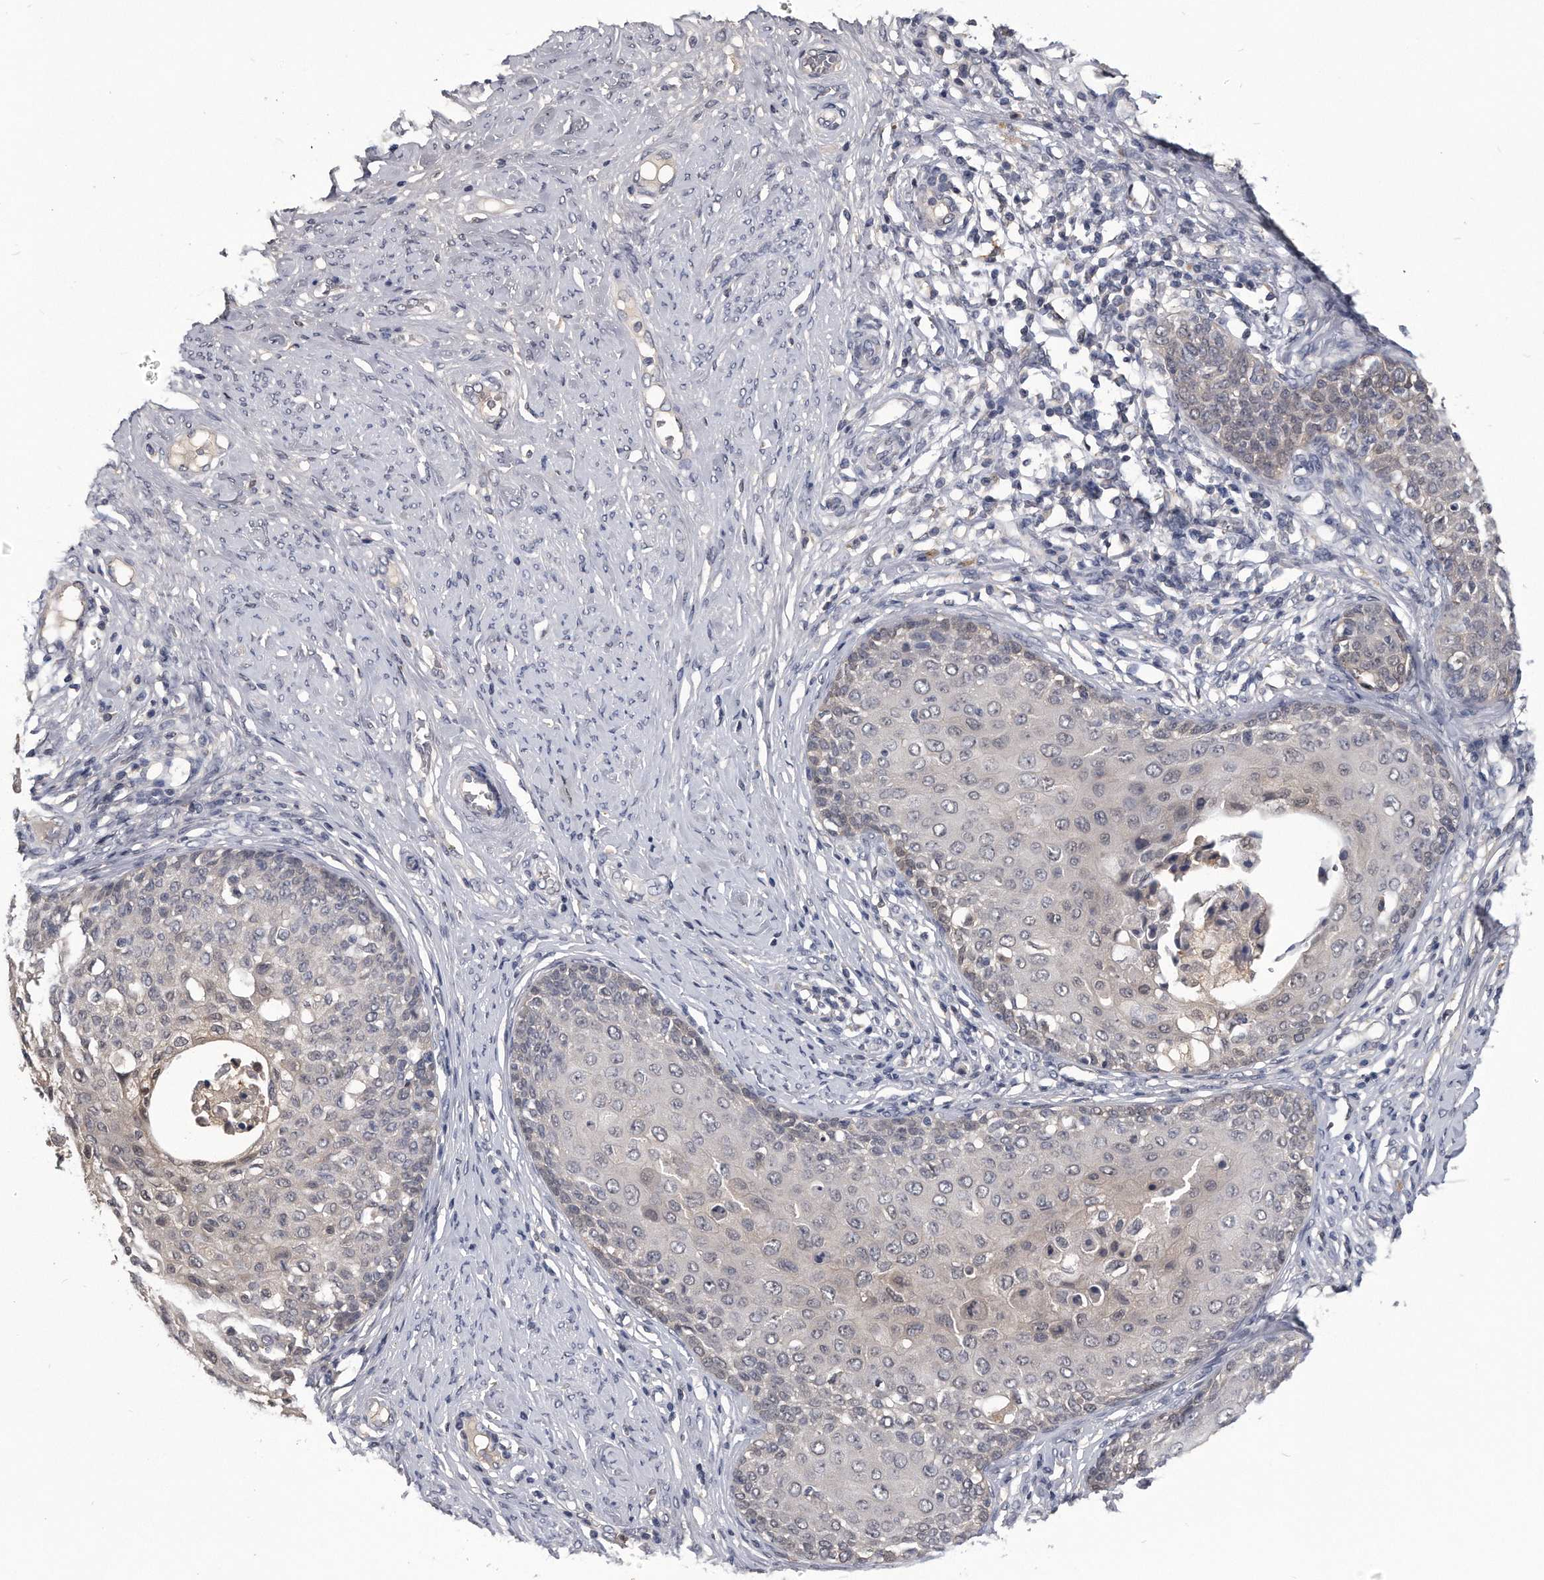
{"staining": {"intensity": "negative", "quantity": "none", "location": "none"}, "tissue": "cervical cancer", "cell_type": "Tumor cells", "image_type": "cancer", "snomed": [{"axis": "morphology", "description": "Squamous cell carcinoma, NOS"}, {"axis": "morphology", "description": "Adenocarcinoma, NOS"}, {"axis": "topography", "description": "Cervix"}], "caption": "A photomicrograph of human cervical squamous cell carcinoma is negative for staining in tumor cells. (DAB (3,3'-diaminobenzidine) immunohistochemistry (IHC), high magnification).", "gene": "PDXK", "patient": {"sex": "female", "age": 52}}